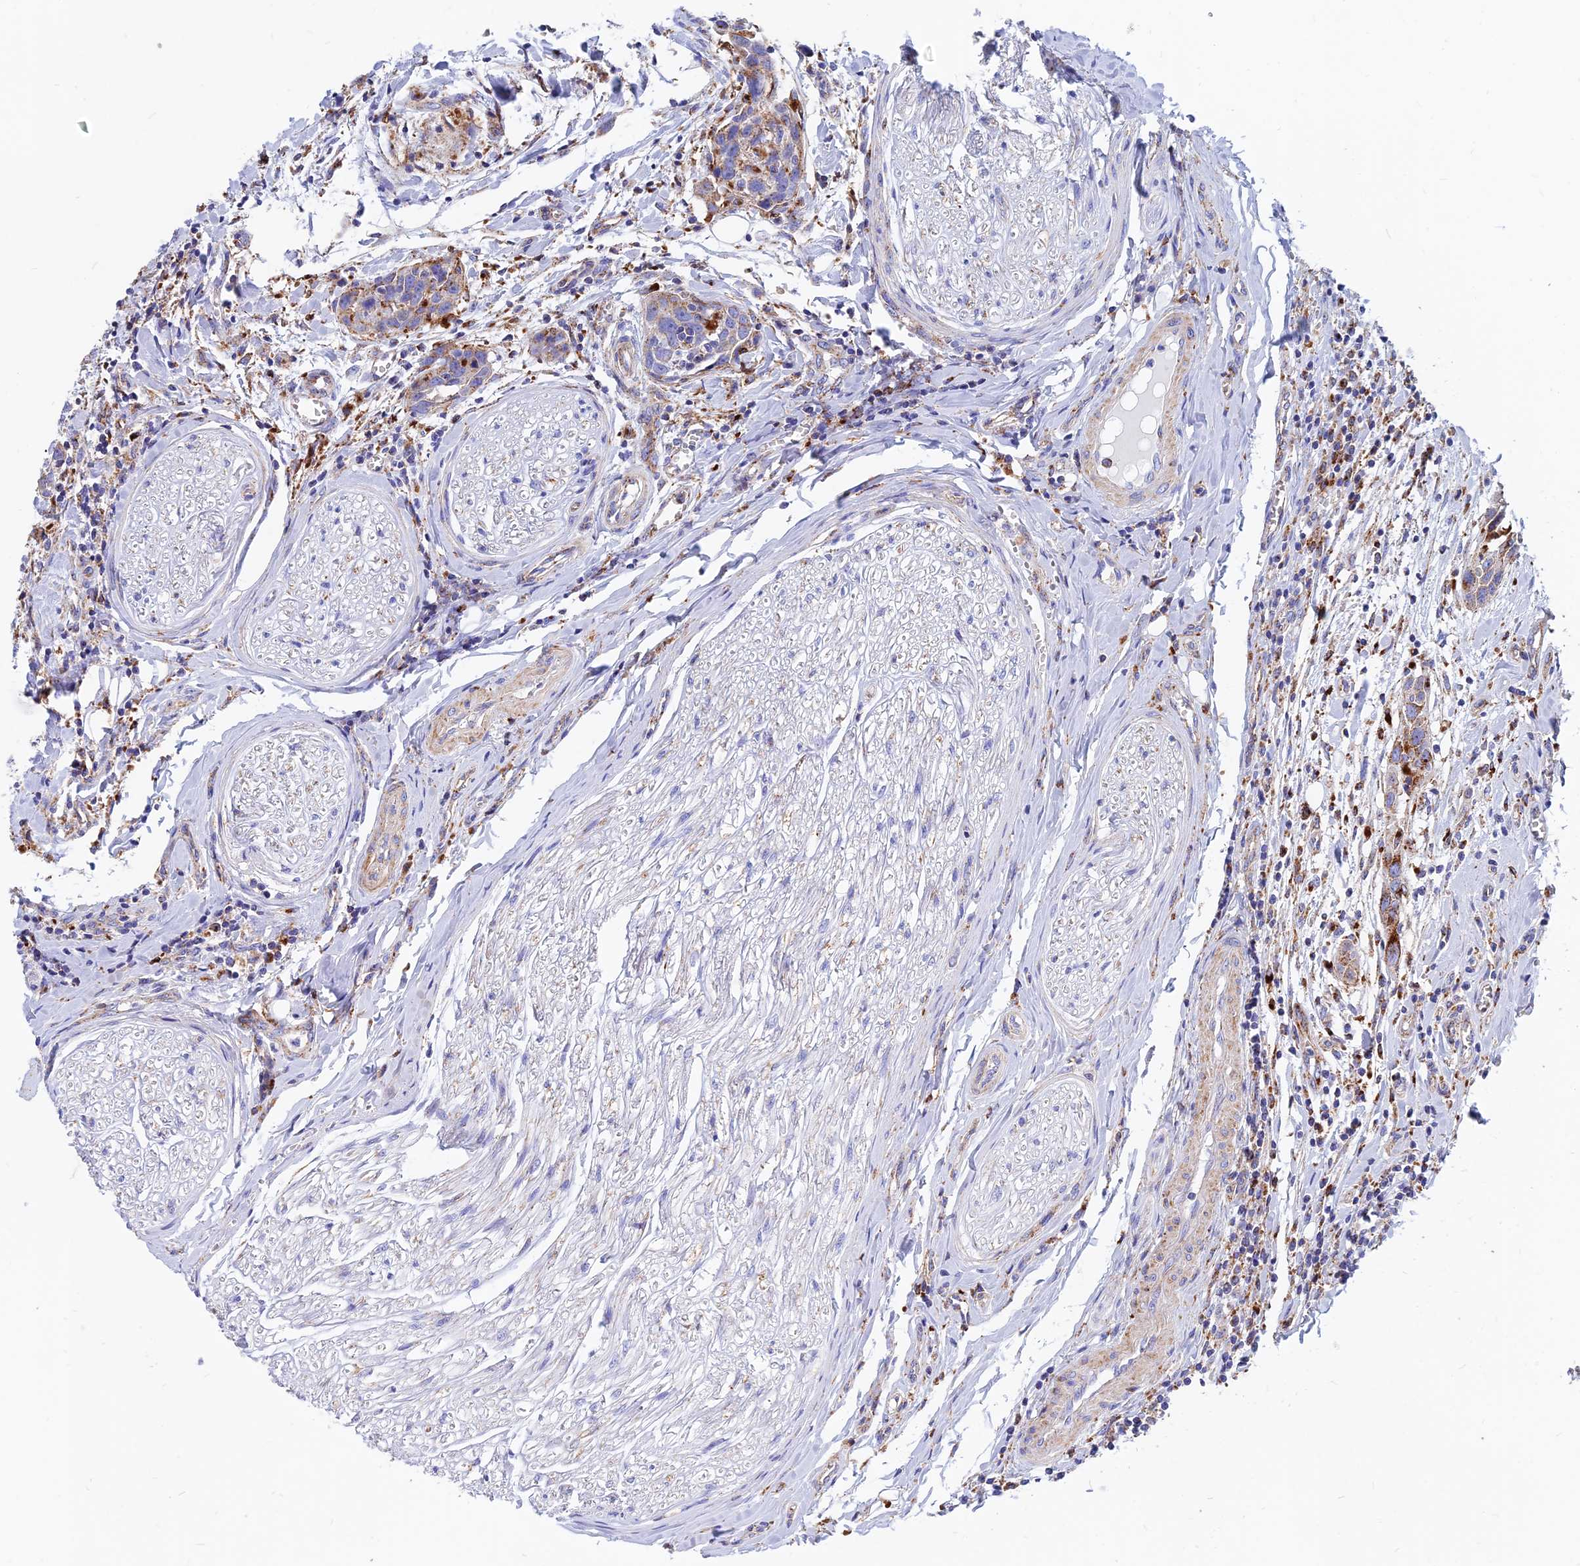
{"staining": {"intensity": "moderate", "quantity": "<25%", "location": "cytoplasmic/membranous"}, "tissue": "head and neck cancer", "cell_type": "Tumor cells", "image_type": "cancer", "snomed": [{"axis": "morphology", "description": "Squamous cell carcinoma, NOS"}, {"axis": "topography", "description": "Oral tissue"}, {"axis": "topography", "description": "Head-Neck"}], "caption": "Moderate cytoplasmic/membranous protein expression is seen in about <25% of tumor cells in head and neck squamous cell carcinoma.", "gene": "SPNS1", "patient": {"sex": "female", "age": 50}}